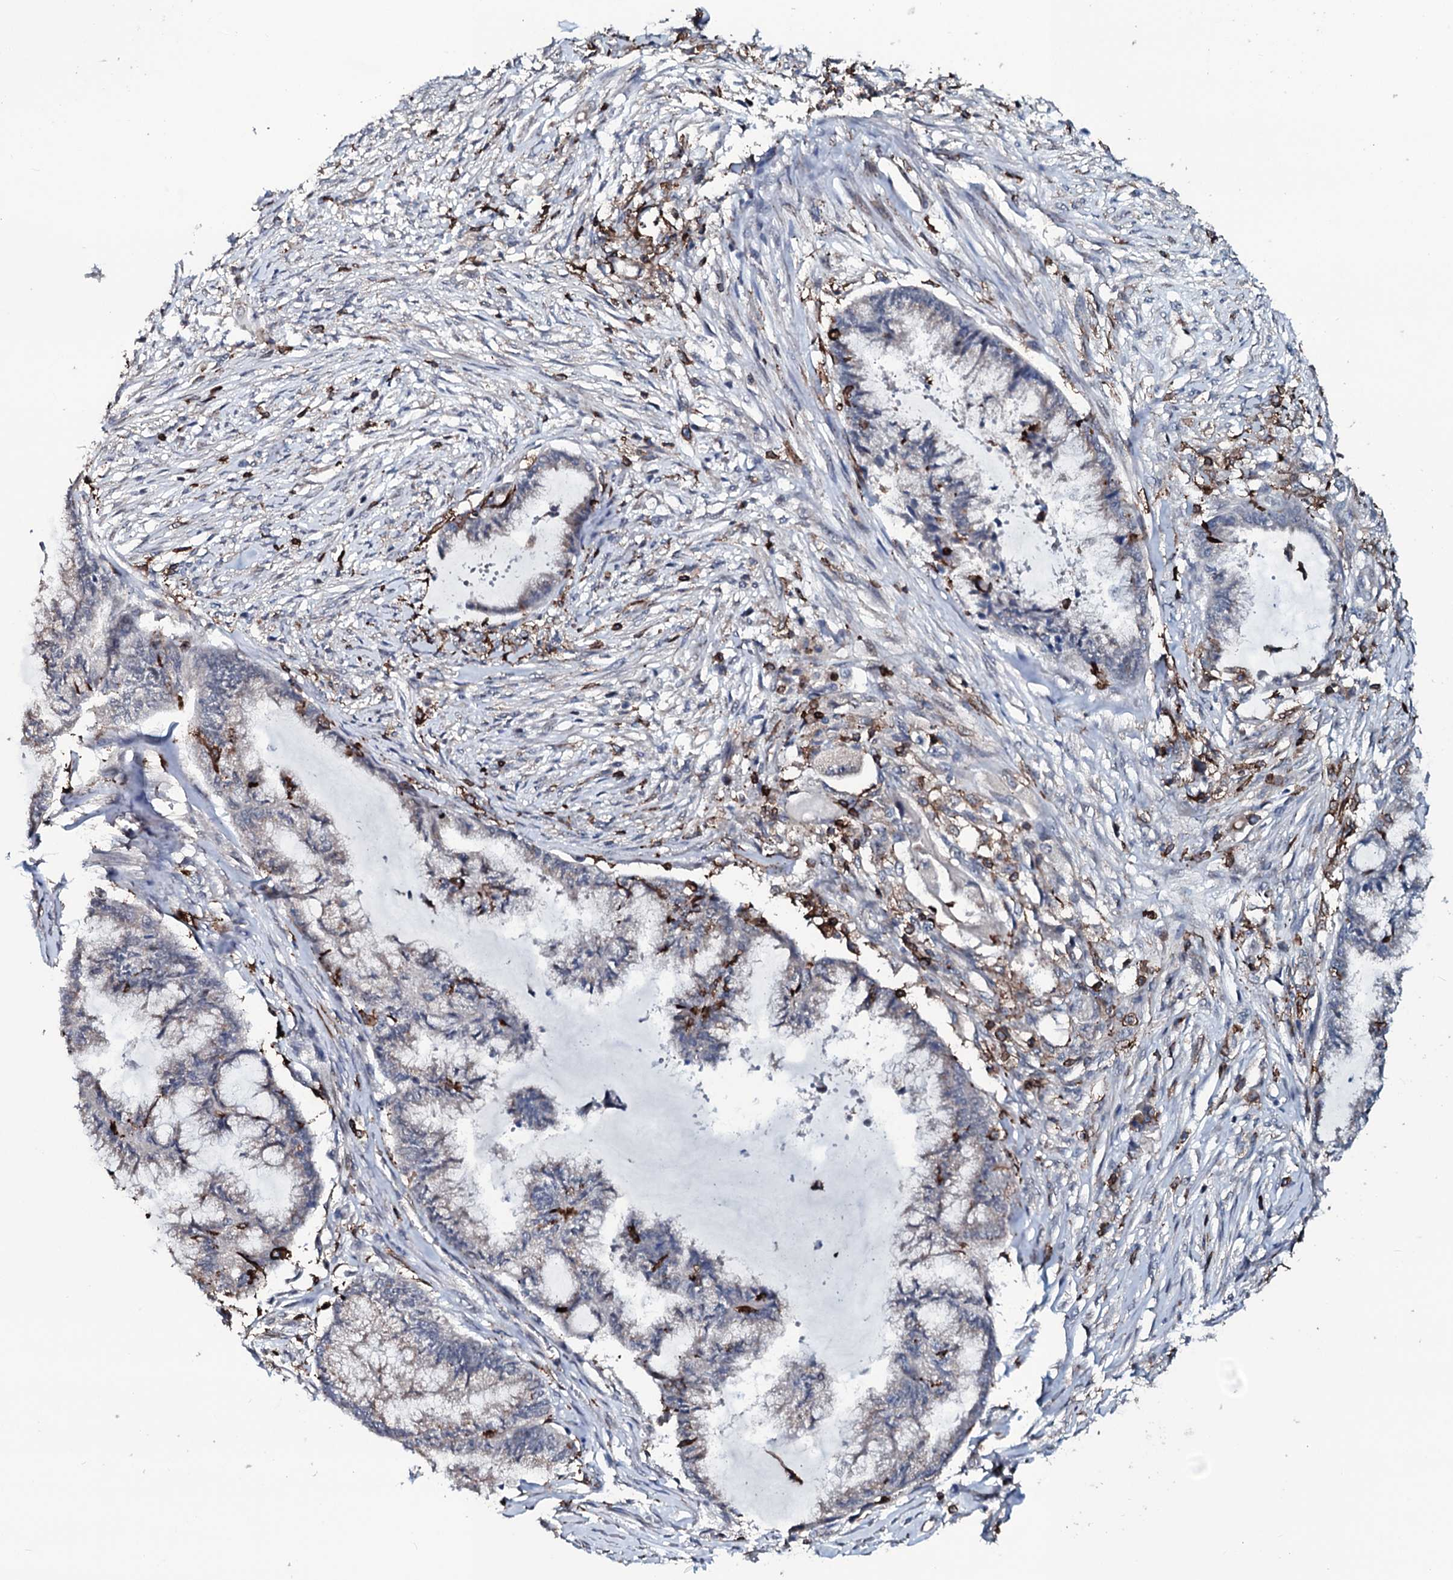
{"staining": {"intensity": "negative", "quantity": "none", "location": "none"}, "tissue": "endometrial cancer", "cell_type": "Tumor cells", "image_type": "cancer", "snomed": [{"axis": "morphology", "description": "Adenocarcinoma, NOS"}, {"axis": "topography", "description": "Endometrium"}], "caption": "This is an immunohistochemistry (IHC) histopathology image of endometrial adenocarcinoma. There is no staining in tumor cells.", "gene": "OGFOD2", "patient": {"sex": "female", "age": 86}}